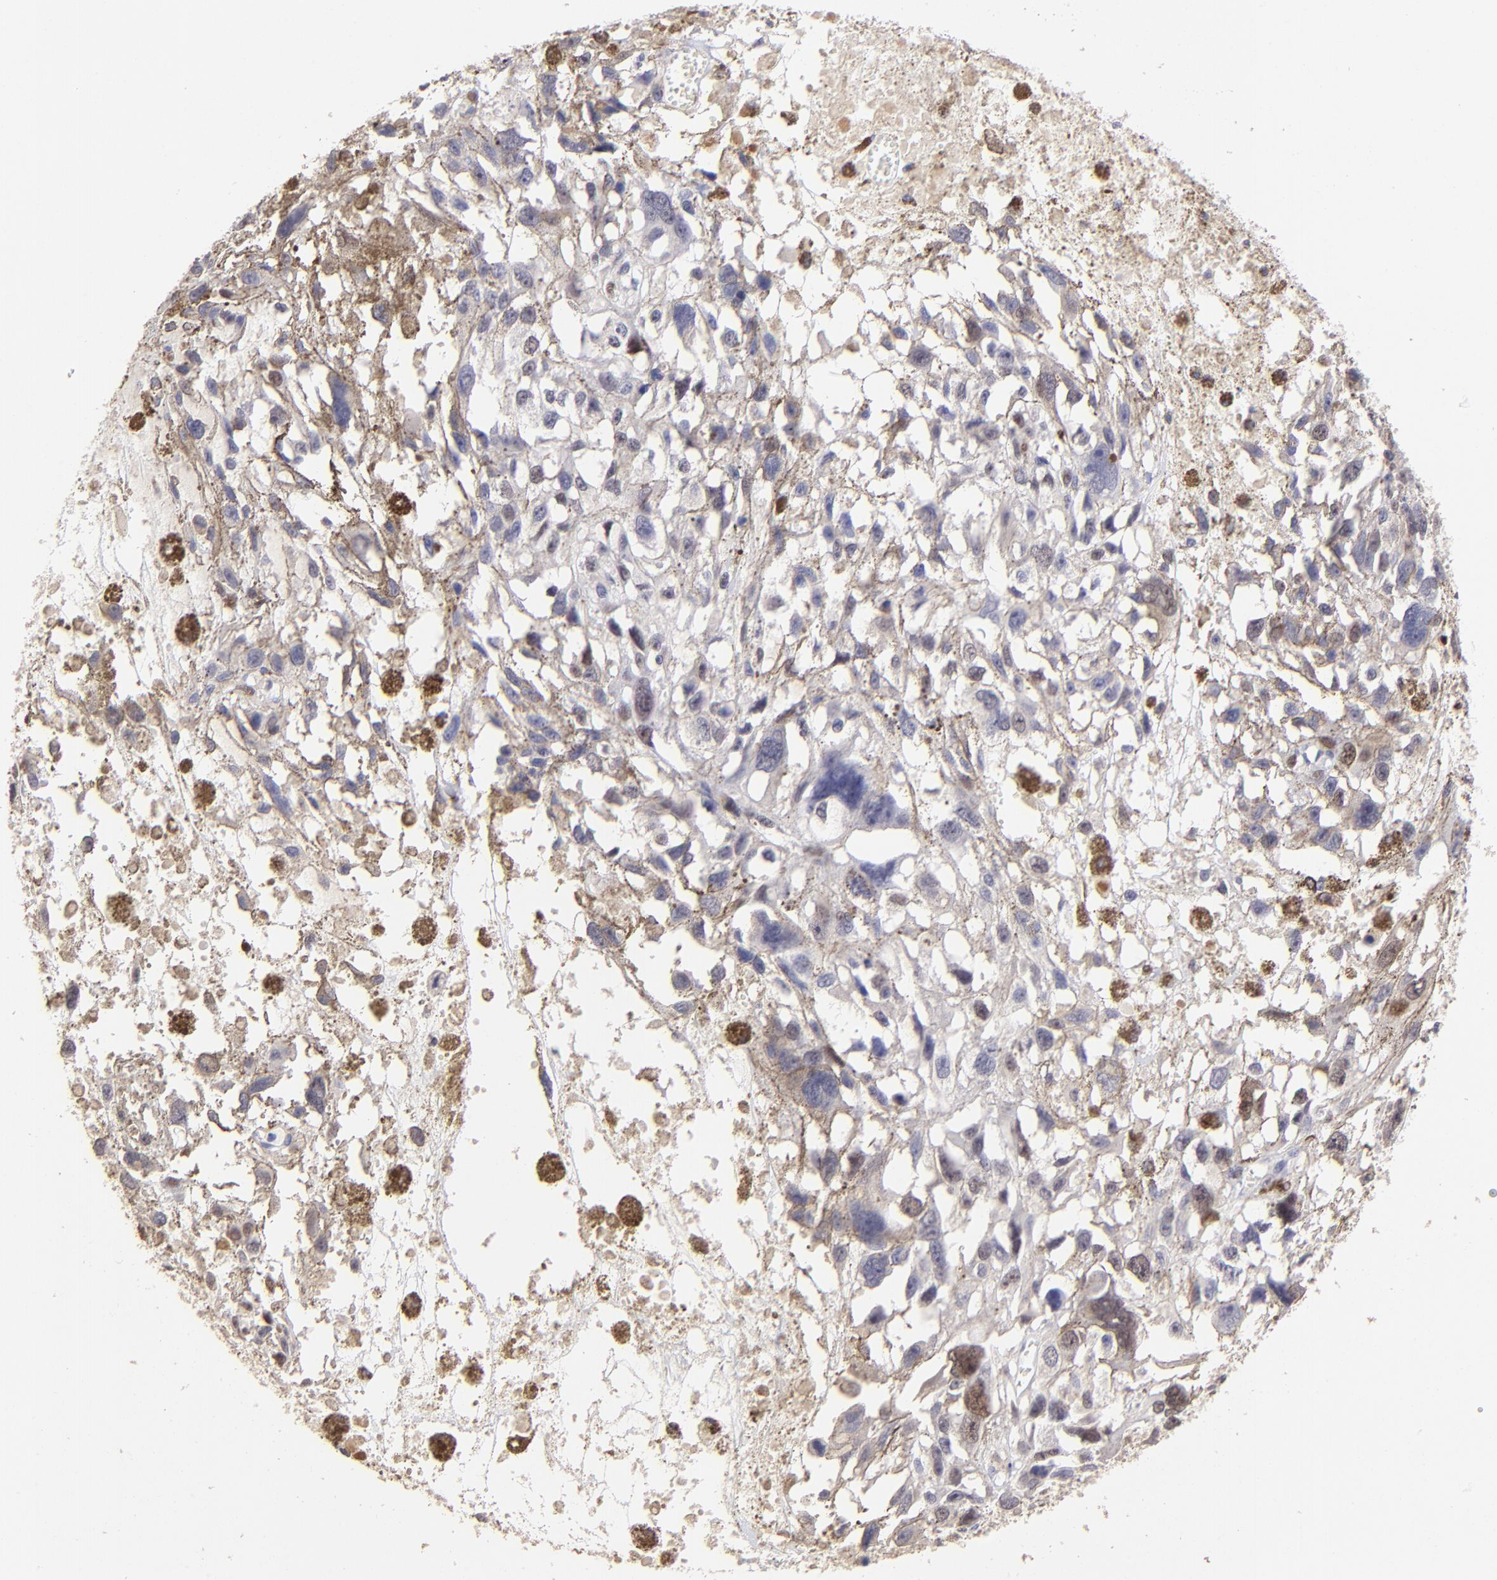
{"staining": {"intensity": "weak", "quantity": "<25%", "location": "nuclear"}, "tissue": "melanoma", "cell_type": "Tumor cells", "image_type": "cancer", "snomed": [{"axis": "morphology", "description": "Malignant melanoma, Metastatic site"}, {"axis": "topography", "description": "Lymph node"}], "caption": "IHC image of melanoma stained for a protein (brown), which exhibits no positivity in tumor cells.", "gene": "DNMT1", "patient": {"sex": "male", "age": 59}}